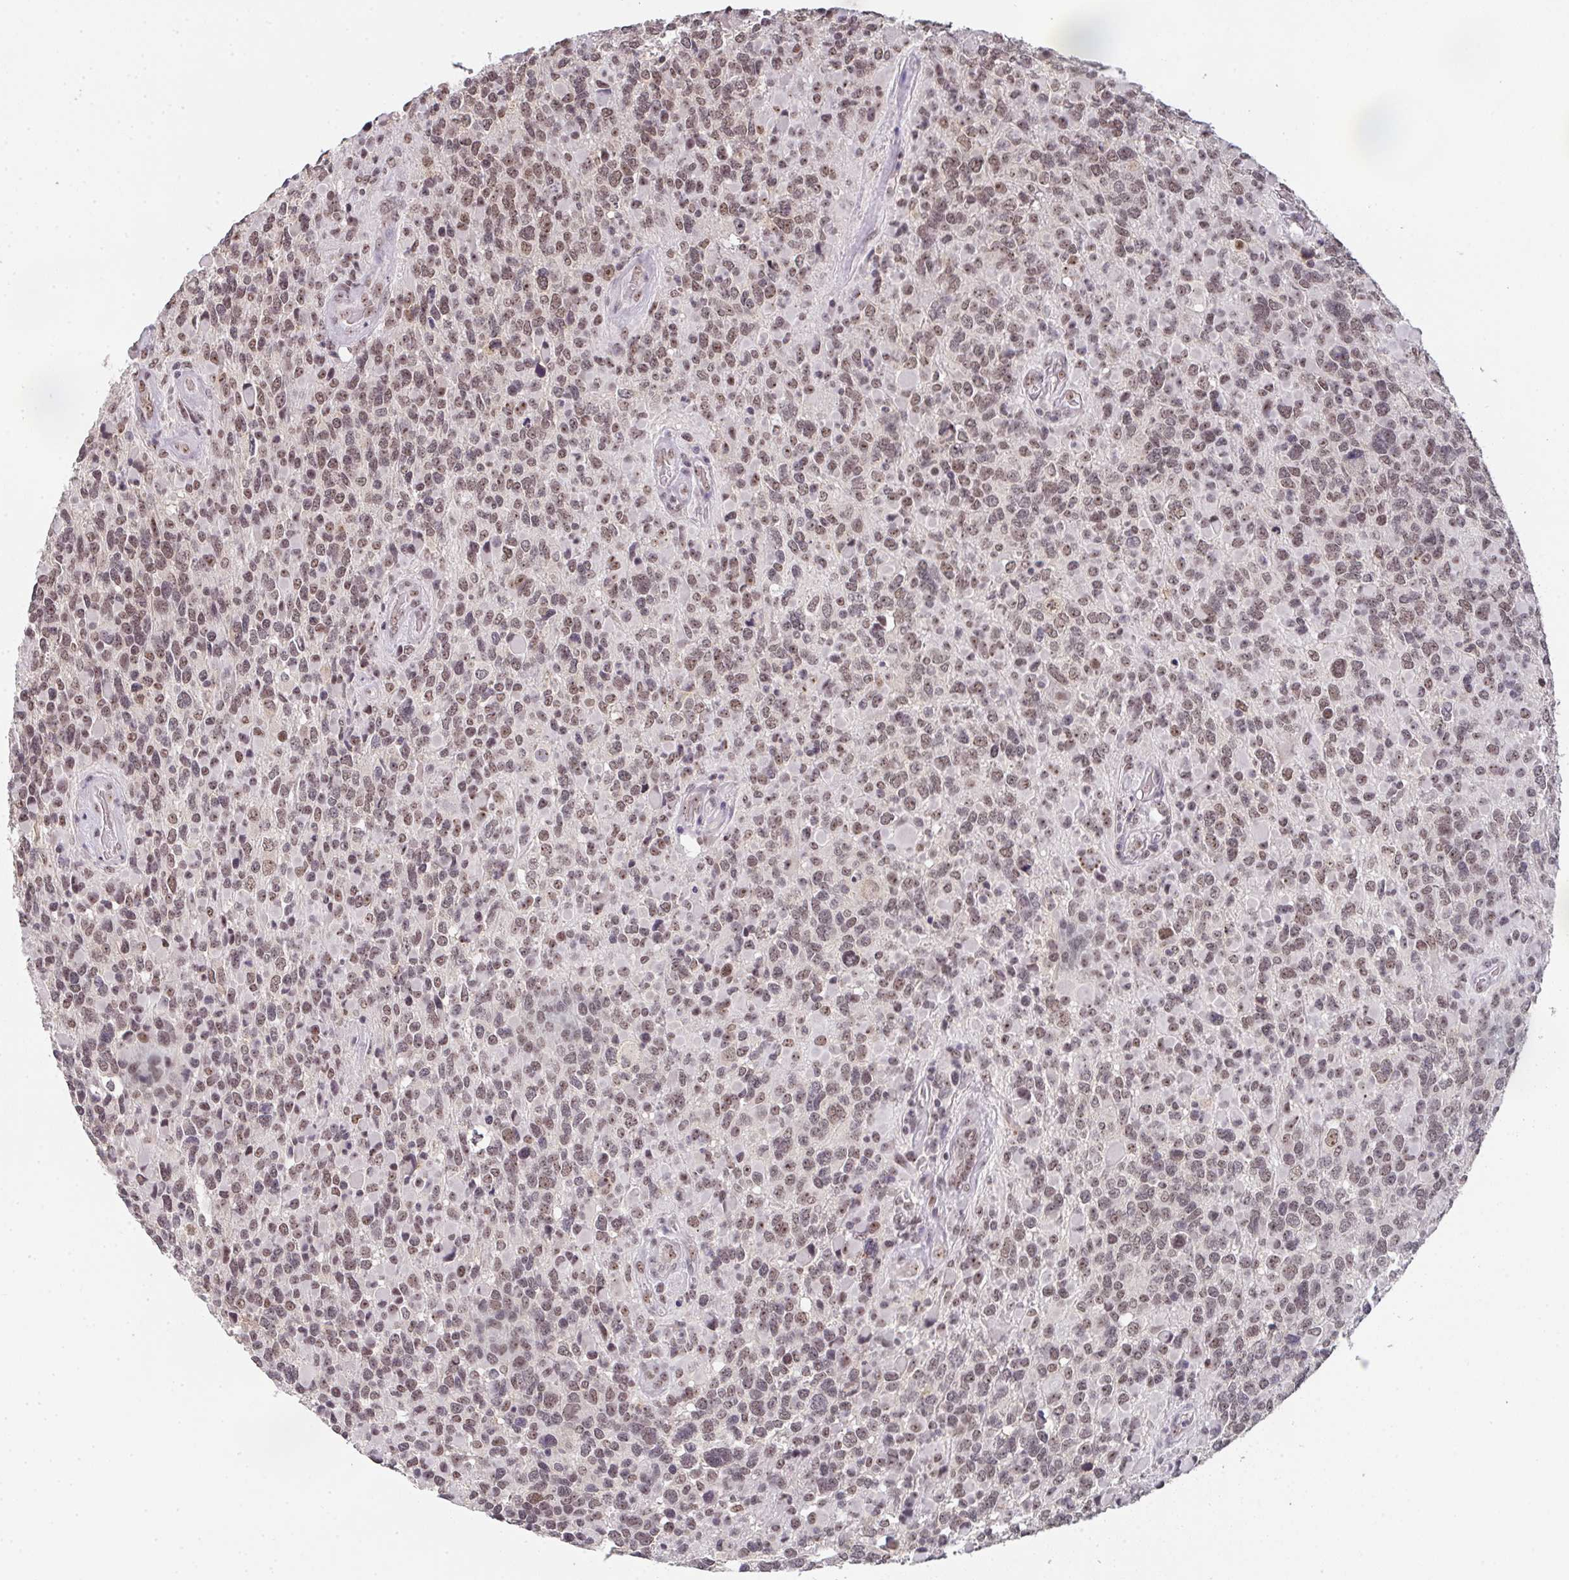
{"staining": {"intensity": "moderate", "quantity": ">75%", "location": "nuclear"}, "tissue": "glioma", "cell_type": "Tumor cells", "image_type": "cancer", "snomed": [{"axis": "morphology", "description": "Glioma, malignant, High grade"}, {"axis": "topography", "description": "Brain"}], "caption": "The histopathology image demonstrates immunohistochemical staining of malignant high-grade glioma. There is moderate nuclear positivity is present in about >75% of tumor cells.", "gene": "DKC1", "patient": {"sex": "female", "age": 40}}